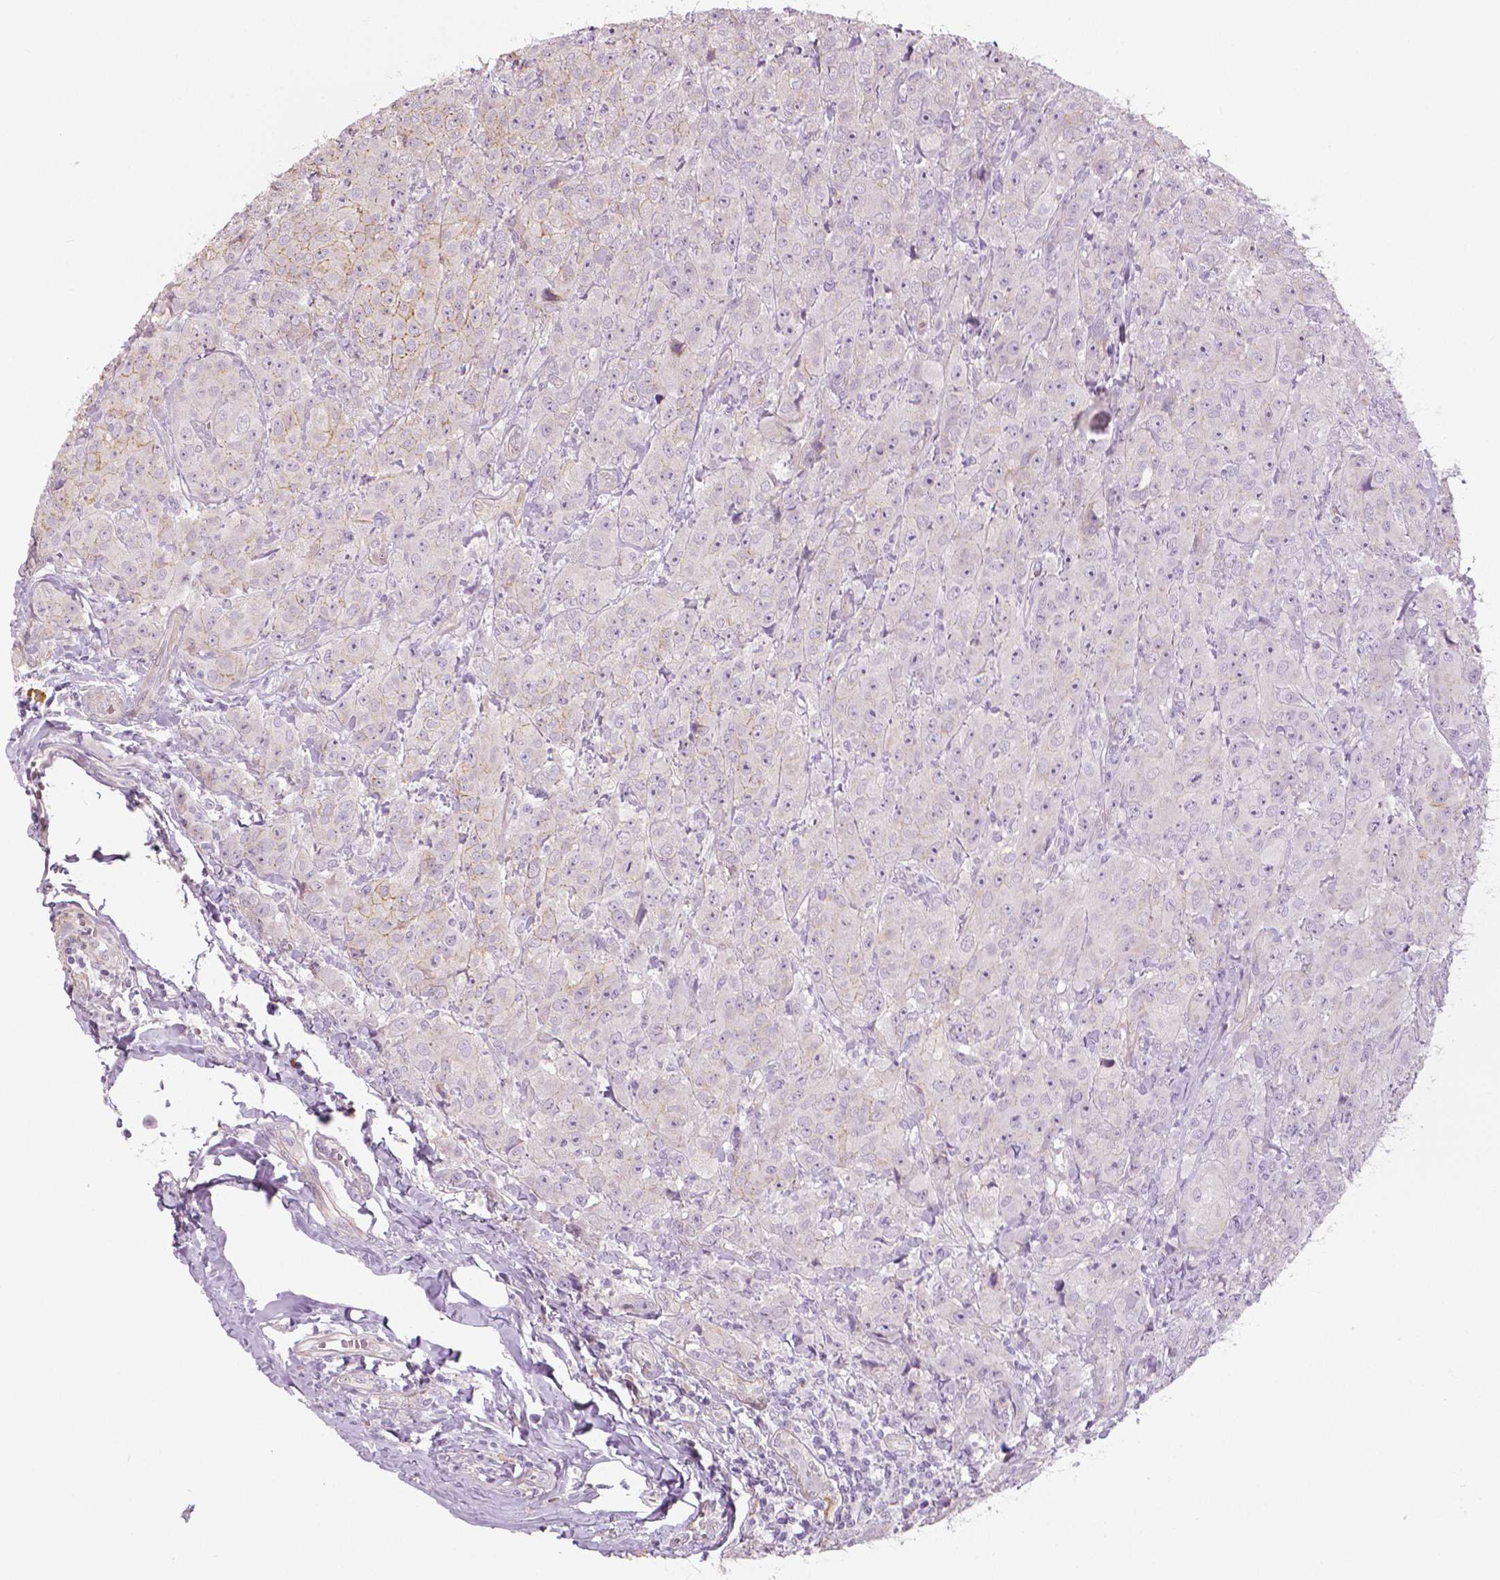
{"staining": {"intensity": "negative", "quantity": "none", "location": "none"}, "tissue": "breast cancer", "cell_type": "Tumor cells", "image_type": "cancer", "snomed": [{"axis": "morphology", "description": "Duct carcinoma"}, {"axis": "topography", "description": "Breast"}], "caption": "The photomicrograph demonstrates no staining of tumor cells in breast invasive ductal carcinoma.", "gene": "FLT1", "patient": {"sex": "female", "age": 43}}